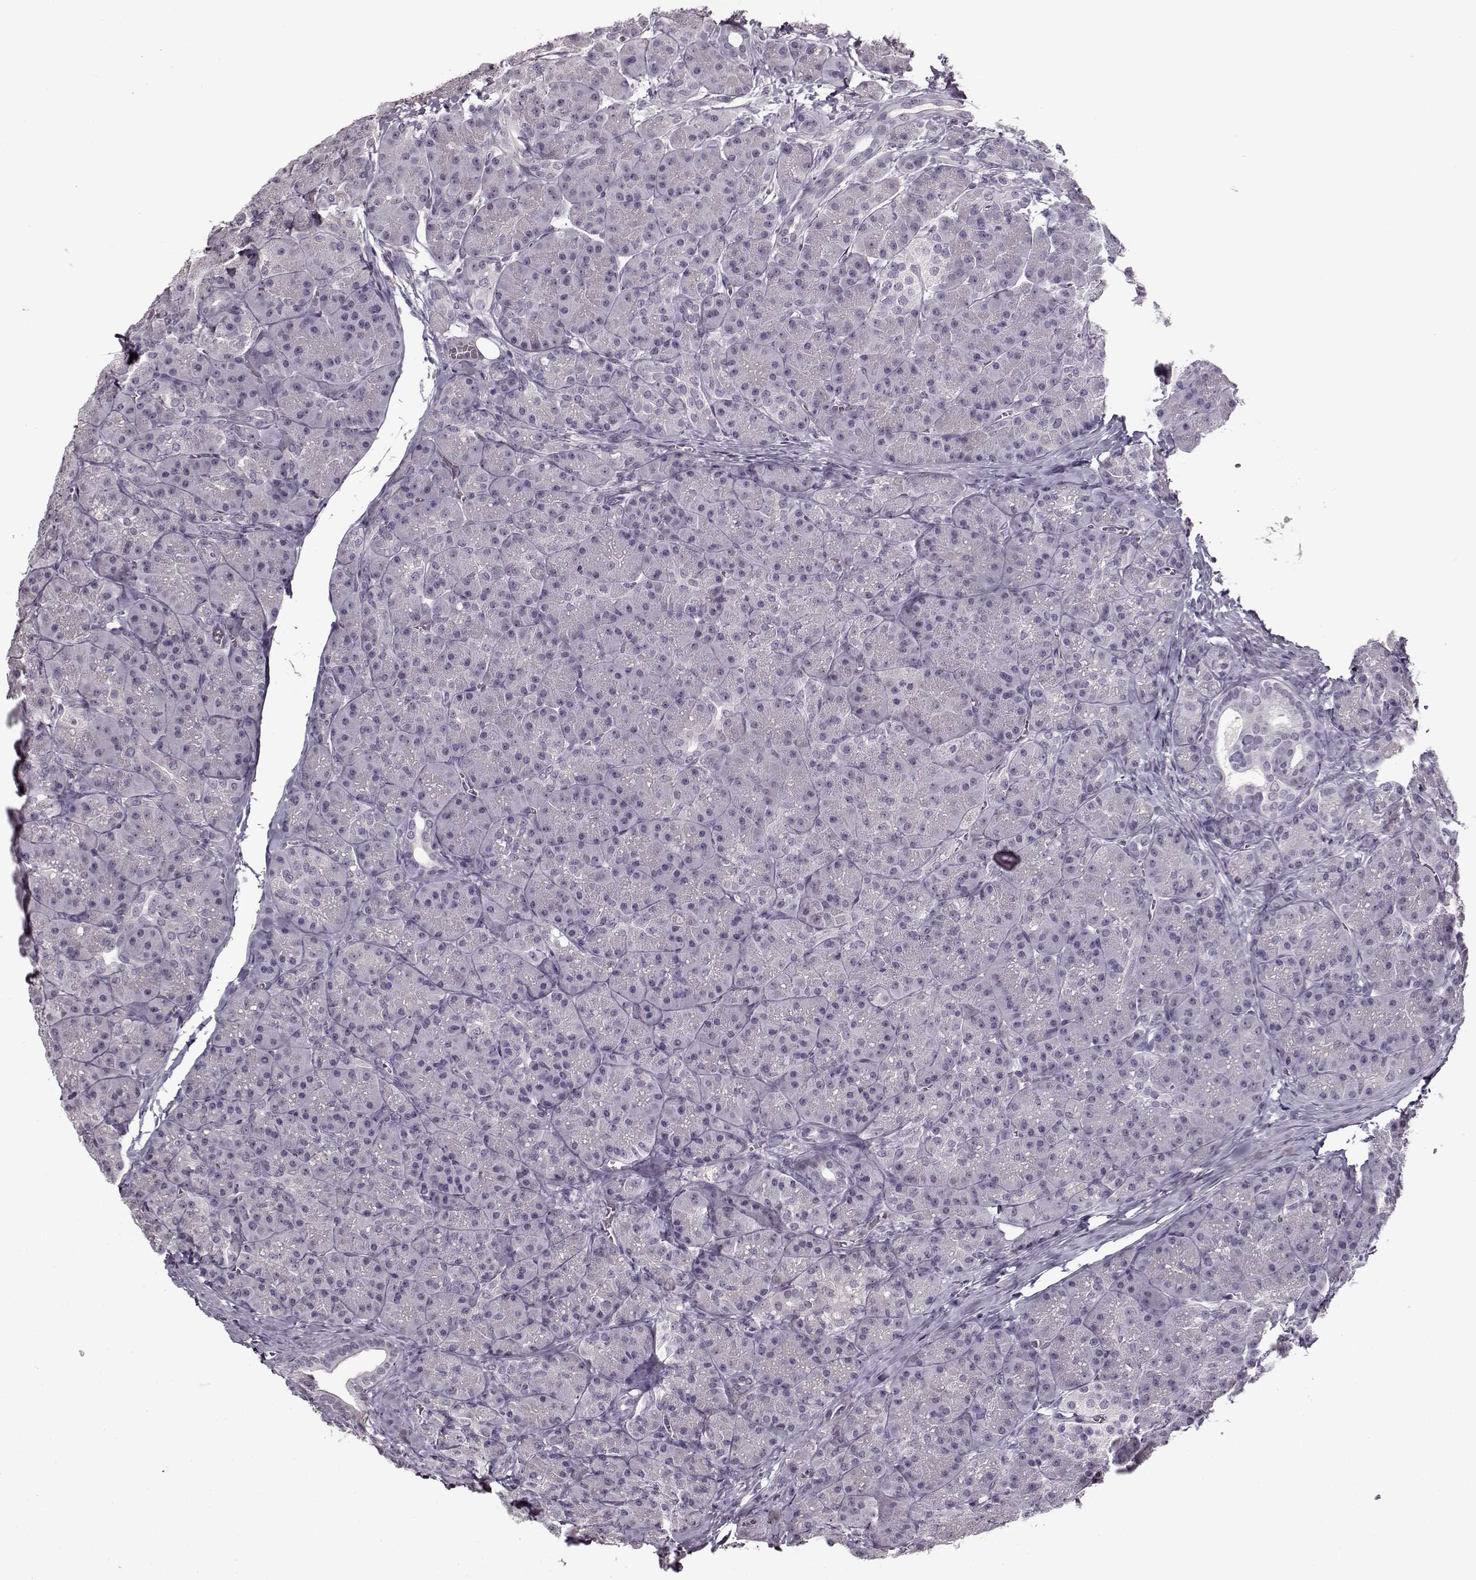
{"staining": {"intensity": "negative", "quantity": "none", "location": "none"}, "tissue": "pancreas", "cell_type": "Exocrine glandular cells", "image_type": "normal", "snomed": [{"axis": "morphology", "description": "Normal tissue, NOS"}, {"axis": "topography", "description": "Pancreas"}], "caption": "Immunohistochemical staining of benign pancreas demonstrates no significant expression in exocrine glandular cells. (Immunohistochemistry, brightfield microscopy, high magnification).", "gene": "FSHB", "patient": {"sex": "male", "age": 57}}